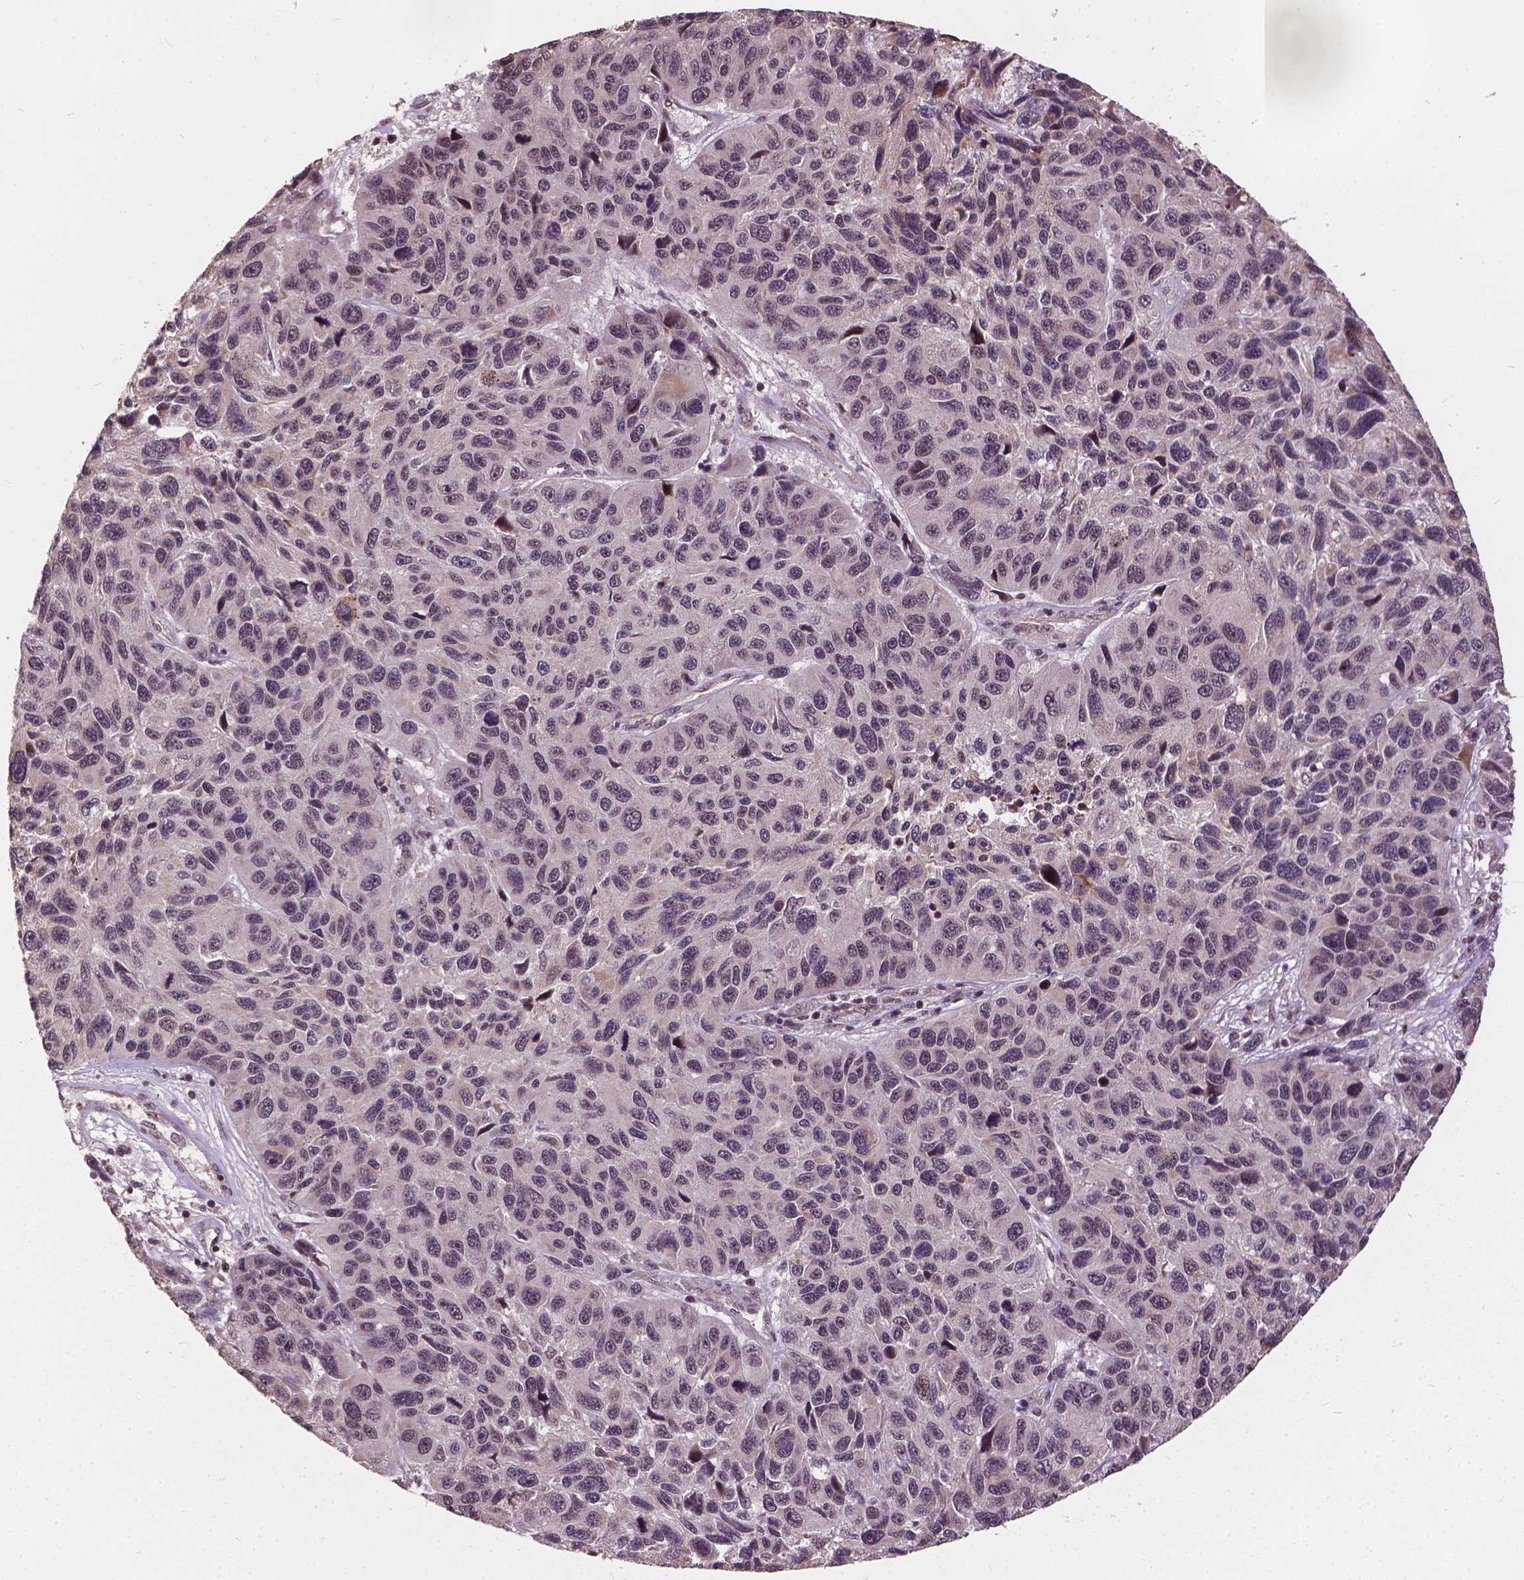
{"staining": {"intensity": "moderate", "quantity": "<25%", "location": "nuclear"}, "tissue": "melanoma", "cell_type": "Tumor cells", "image_type": "cancer", "snomed": [{"axis": "morphology", "description": "Malignant melanoma, NOS"}, {"axis": "topography", "description": "Skin"}], "caption": "Immunohistochemical staining of human malignant melanoma shows moderate nuclear protein staining in about <25% of tumor cells. The protein of interest is shown in brown color, while the nuclei are stained blue.", "gene": "GPS2", "patient": {"sex": "male", "age": 53}}